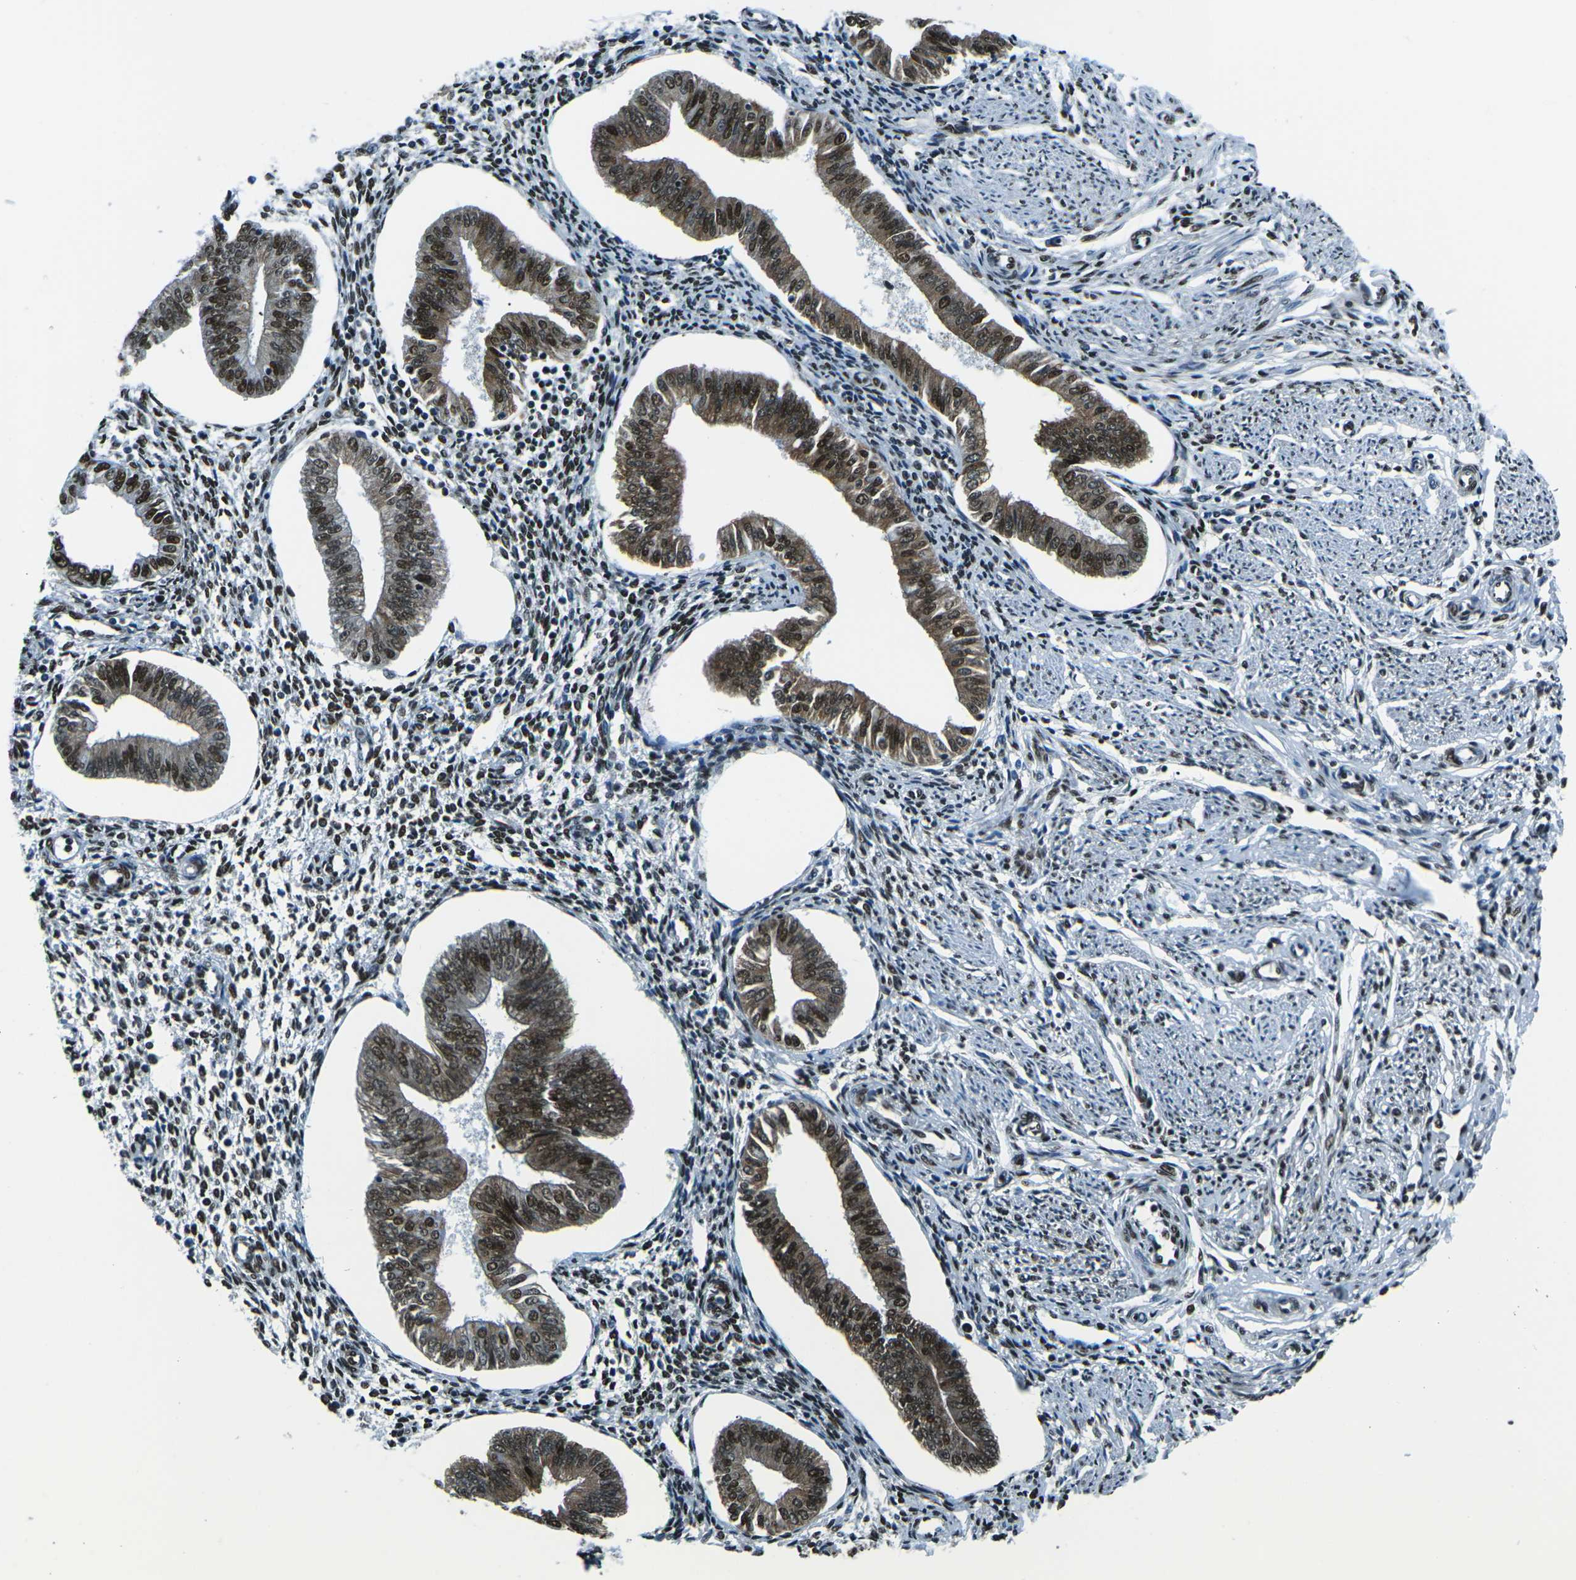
{"staining": {"intensity": "strong", "quantity": ">75%", "location": "nuclear"}, "tissue": "endometrium", "cell_type": "Cells in endometrial stroma", "image_type": "normal", "snomed": [{"axis": "morphology", "description": "Normal tissue, NOS"}, {"axis": "topography", "description": "Endometrium"}], "caption": "IHC (DAB) staining of benign human endometrium displays strong nuclear protein staining in approximately >75% of cells in endometrial stroma.", "gene": "HNRNPL", "patient": {"sex": "female", "age": 50}}